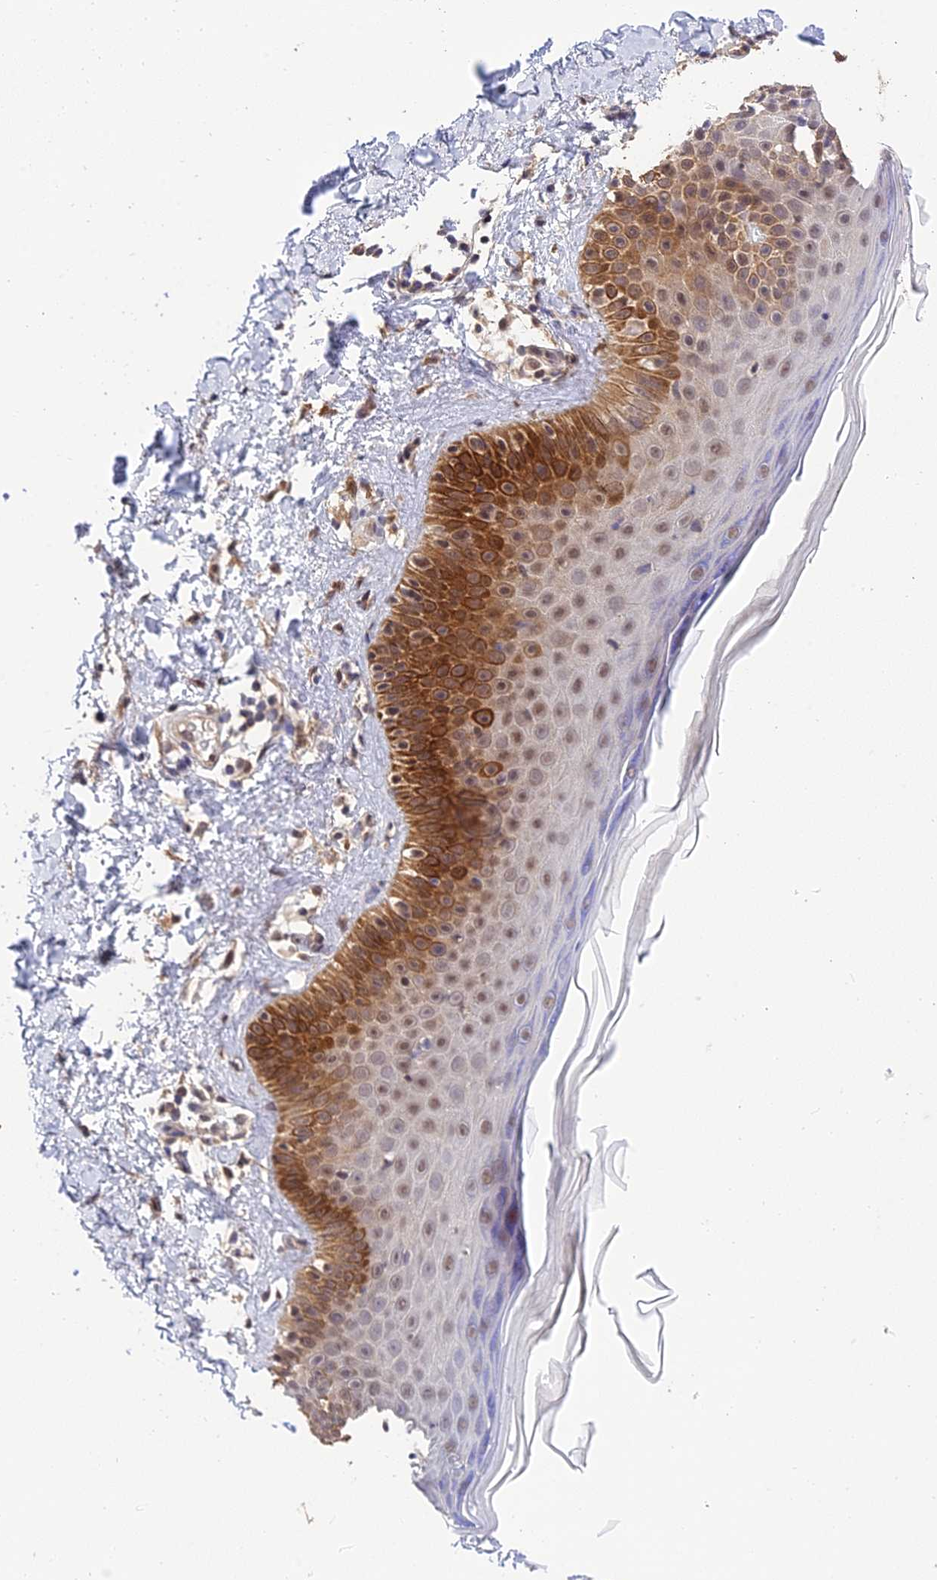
{"staining": {"intensity": "weak", "quantity": ">75%", "location": "cytoplasmic/membranous"}, "tissue": "skin", "cell_type": "Fibroblasts", "image_type": "normal", "snomed": [{"axis": "morphology", "description": "Normal tissue, NOS"}, {"axis": "topography", "description": "Skin"}], "caption": "Protein staining exhibits weak cytoplasmic/membranous positivity in about >75% of fibroblasts in benign skin. (DAB (3,3'-diaminobenzidine) = brown stain, brightfield microscopy at high magnification).", "gene": "MNS1", "patient": {"sex": "male", "age": 52}}